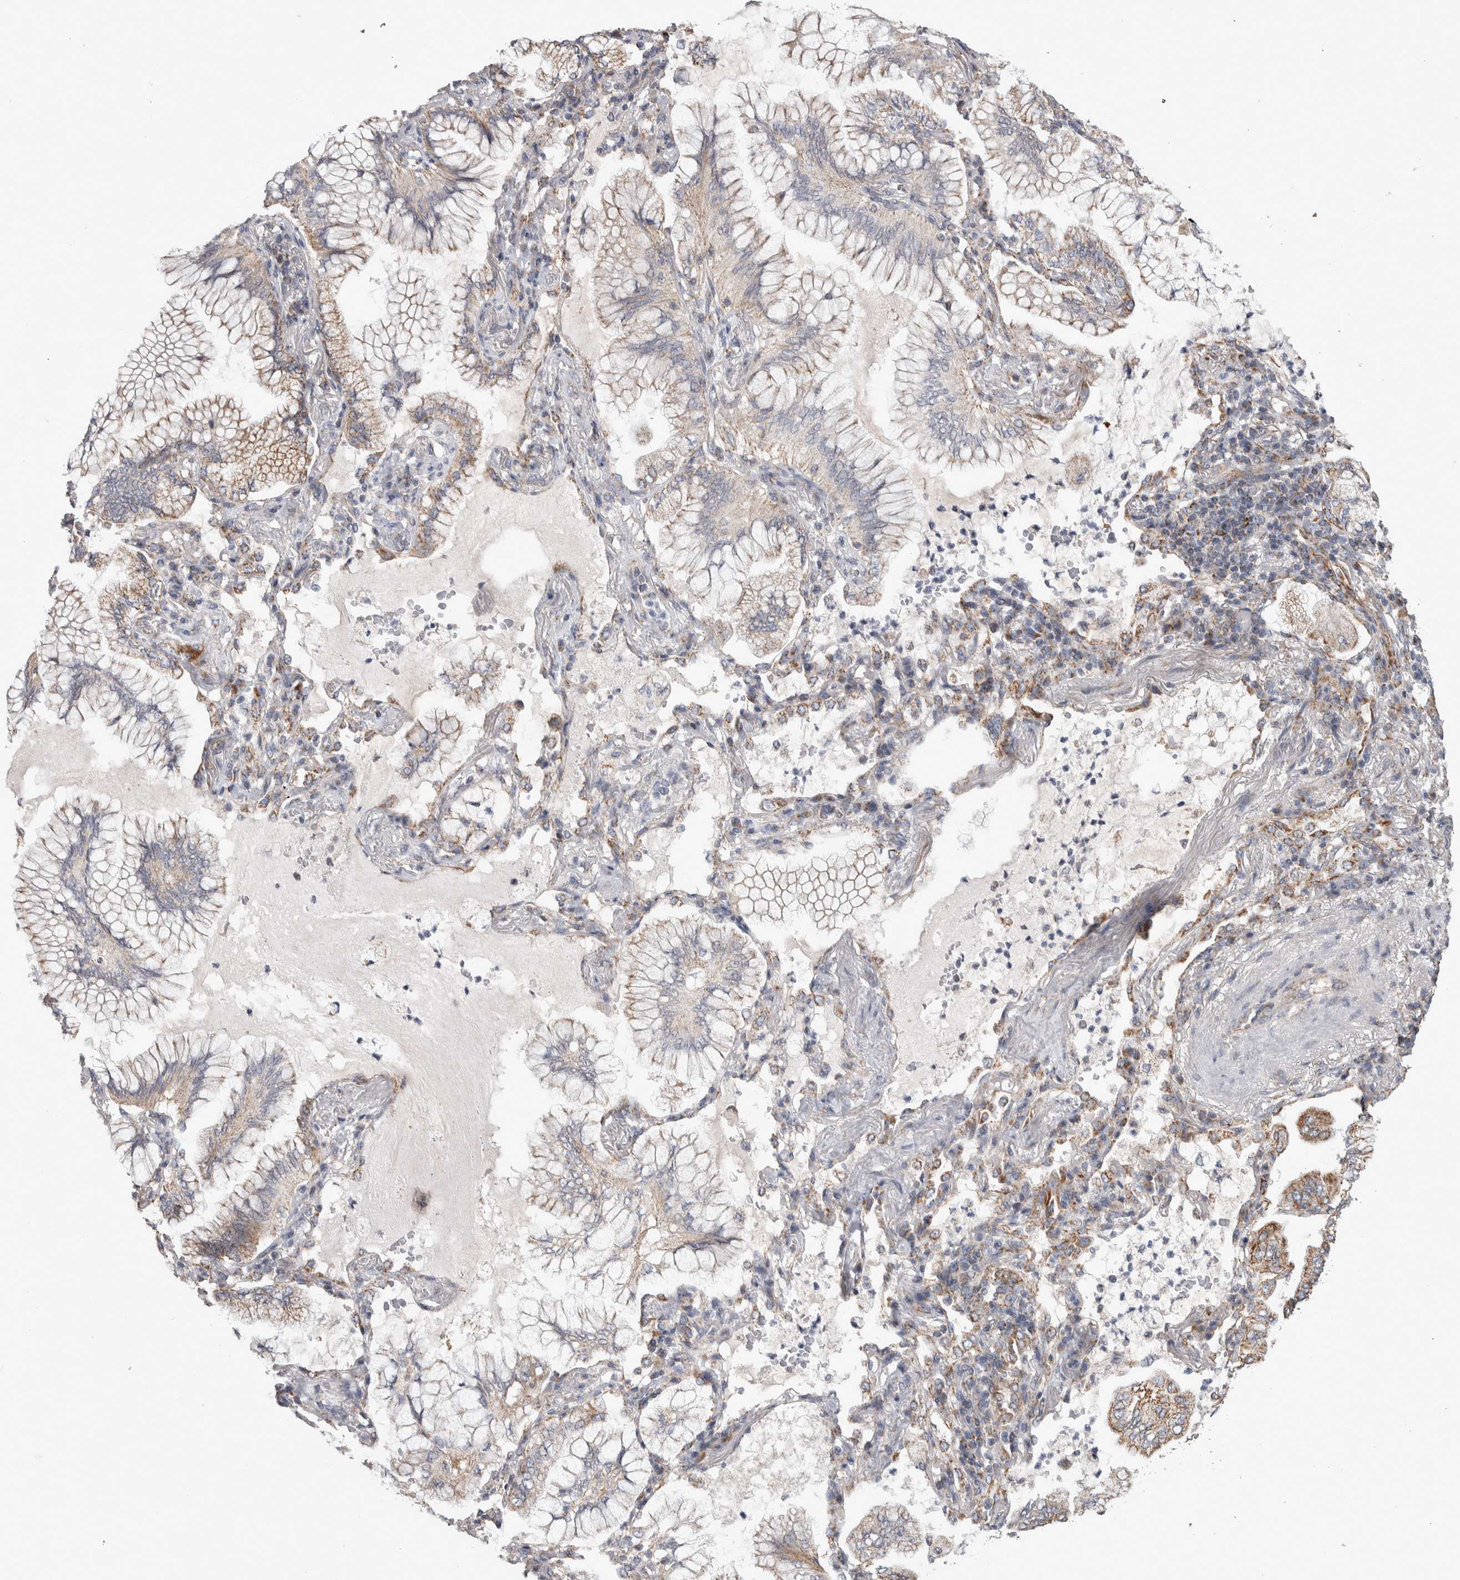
{"staining": {"intensity": "weak", "quantity": "25%-75%", "location": "cytoplasmic/membranous"}, "tissue": "lung cancer", "cell_type": "Tumor cells", "image_type": "cancer", "snomed": [{"axis": "morphology", "description": "Adenocarcinoma, NOS"}, {"axis": "topography", "description": "Lung"}], "caption": "Lung cancer stained with IHC displays weak cytoplasmic/membranous positivity in approximately 25%-75% of tumor cells. The protein of interest is shown in brown color, while the nuclei are stained blue.", "gene": "SCO1", "patient": {"sex": "female", "age": 70}}